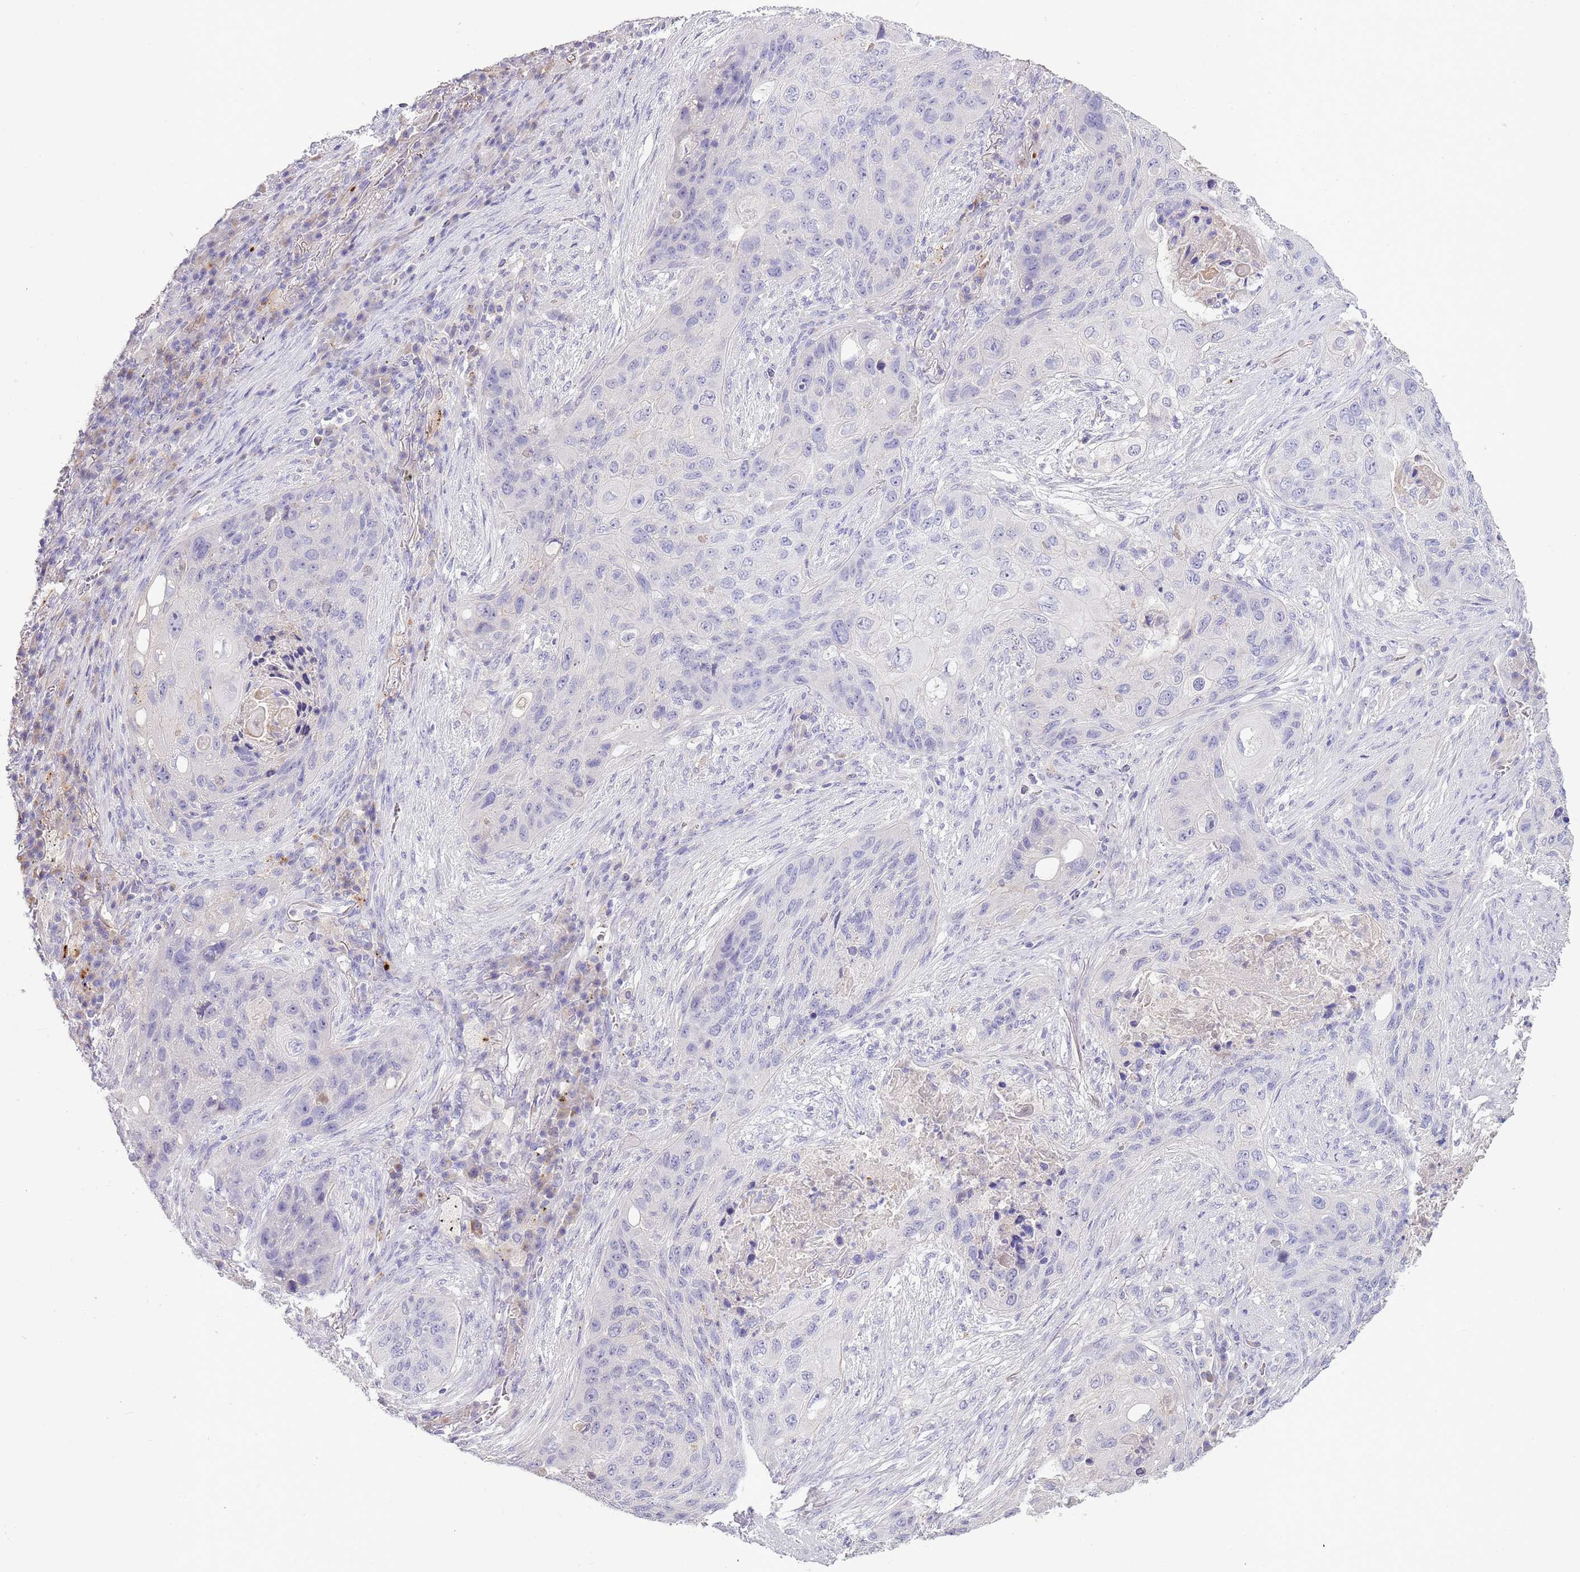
{"staining": {"intensity": "negative", "quantity": "none", "location": "none"}, "tissue": "lung cancer", "cell_type": "Tumor cells", "image_type": "cancer", "snomed": [{"axis": "morphology", "description": "Squamous cell carcinoma, NOS"}, {"axis": "topography", "description": "Lung"}], "caption": "Lung cancer (squamous cell carcinoma) was stained to show a protein in brown. There is no significant positivity in tumor cells. The staining is performed using DAB brown chromogen with nuclei counter-stained in using hematoxylin.", "gene": "ABHD17A", "patient": {"sex": "female", "age": 63}}